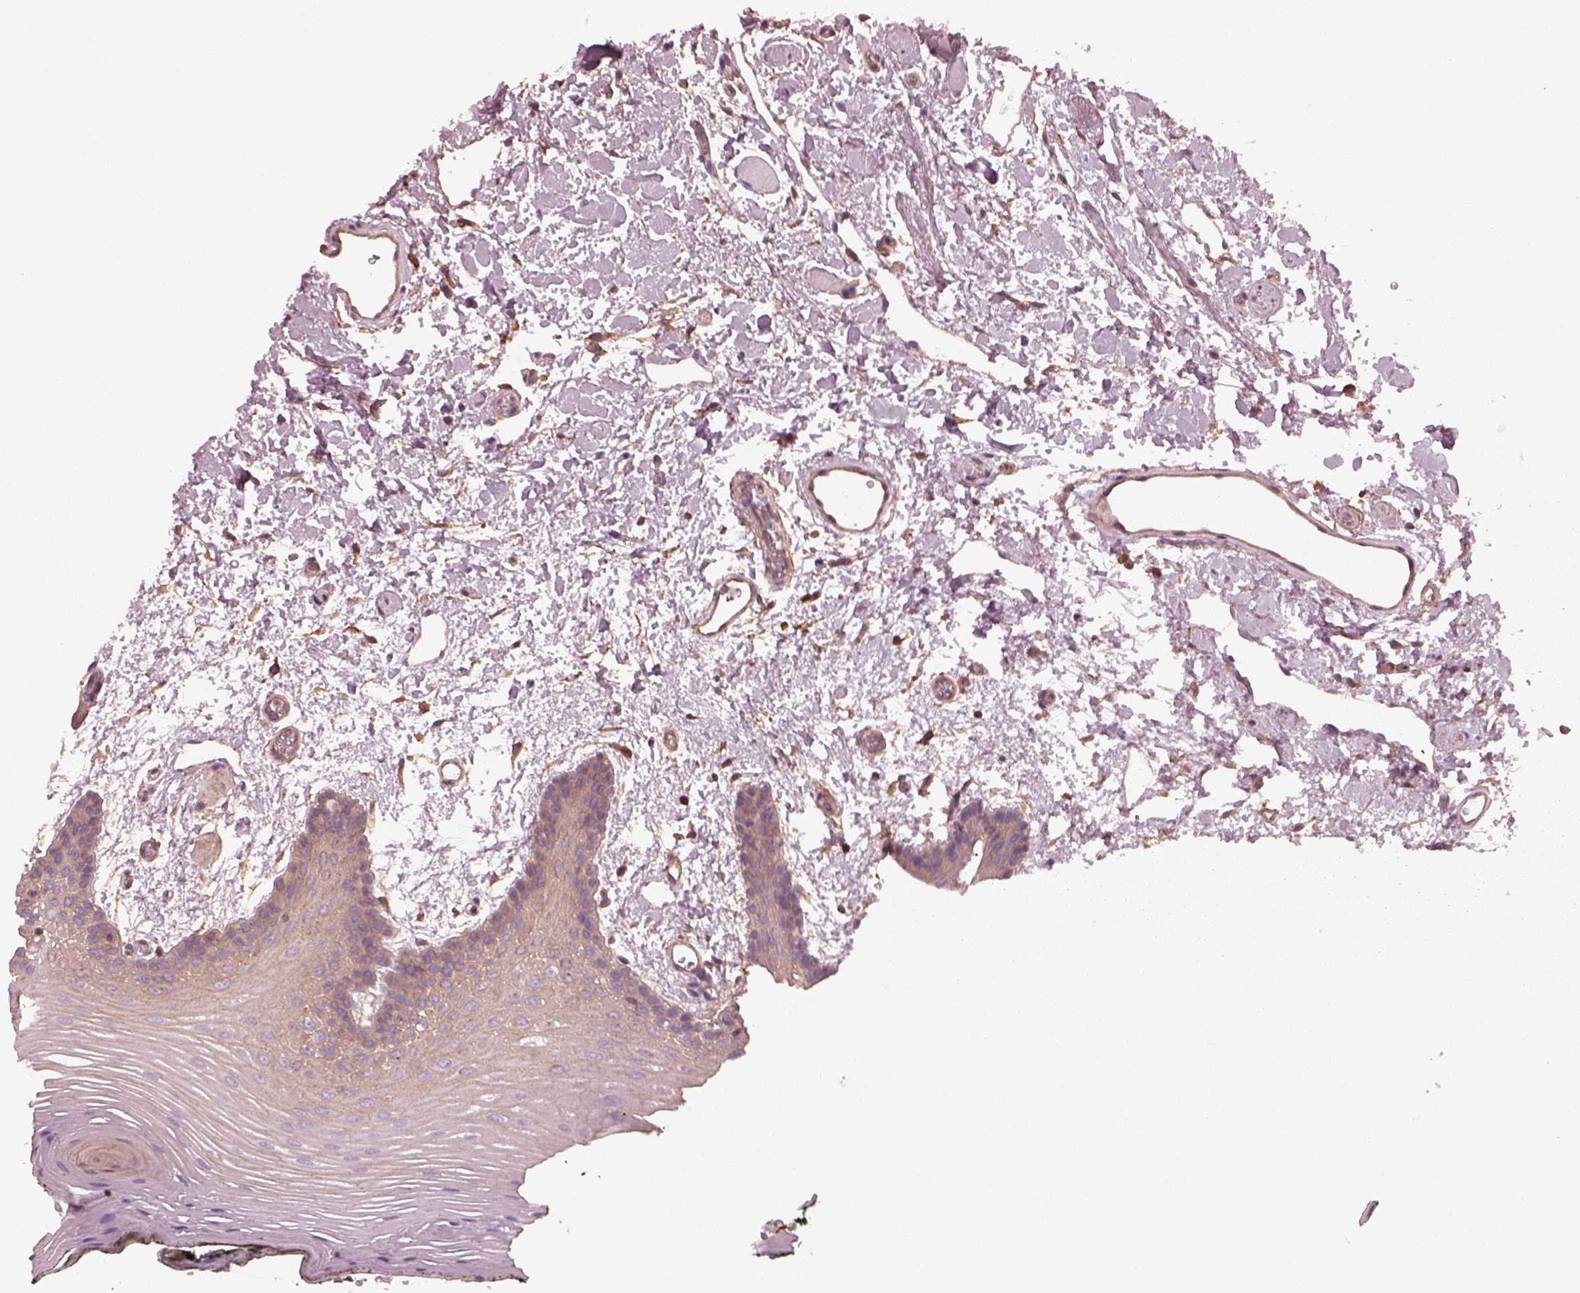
{"staining": {"intensity": "moderate", "quantity": "<25%", "location": "cytoplasmic/membranous"}, "tissue": "oral mucosa", "cell_type": "Squamous epithelial cells", "image_type": "normal", "snomed": [{"axis": "morphology", "description": "Normal tissue, NOS"}, {"axis": "topography", "description": "Oral tissue"}, {"axis": "topography", "description": "Head-Neck"}], "caption": "Oral mucosa stained with DAB (3,3'-diaminobenzidine) IHC reveals low levels of moderate cytoplasmic/membranous positivity in approximately <25% of squamous epithelial cells. The protein is shown in brown color, while the nuclei are stained blue.", "gene": "ELAPOR1", "patient": {"sex": "male", "age": 65}}